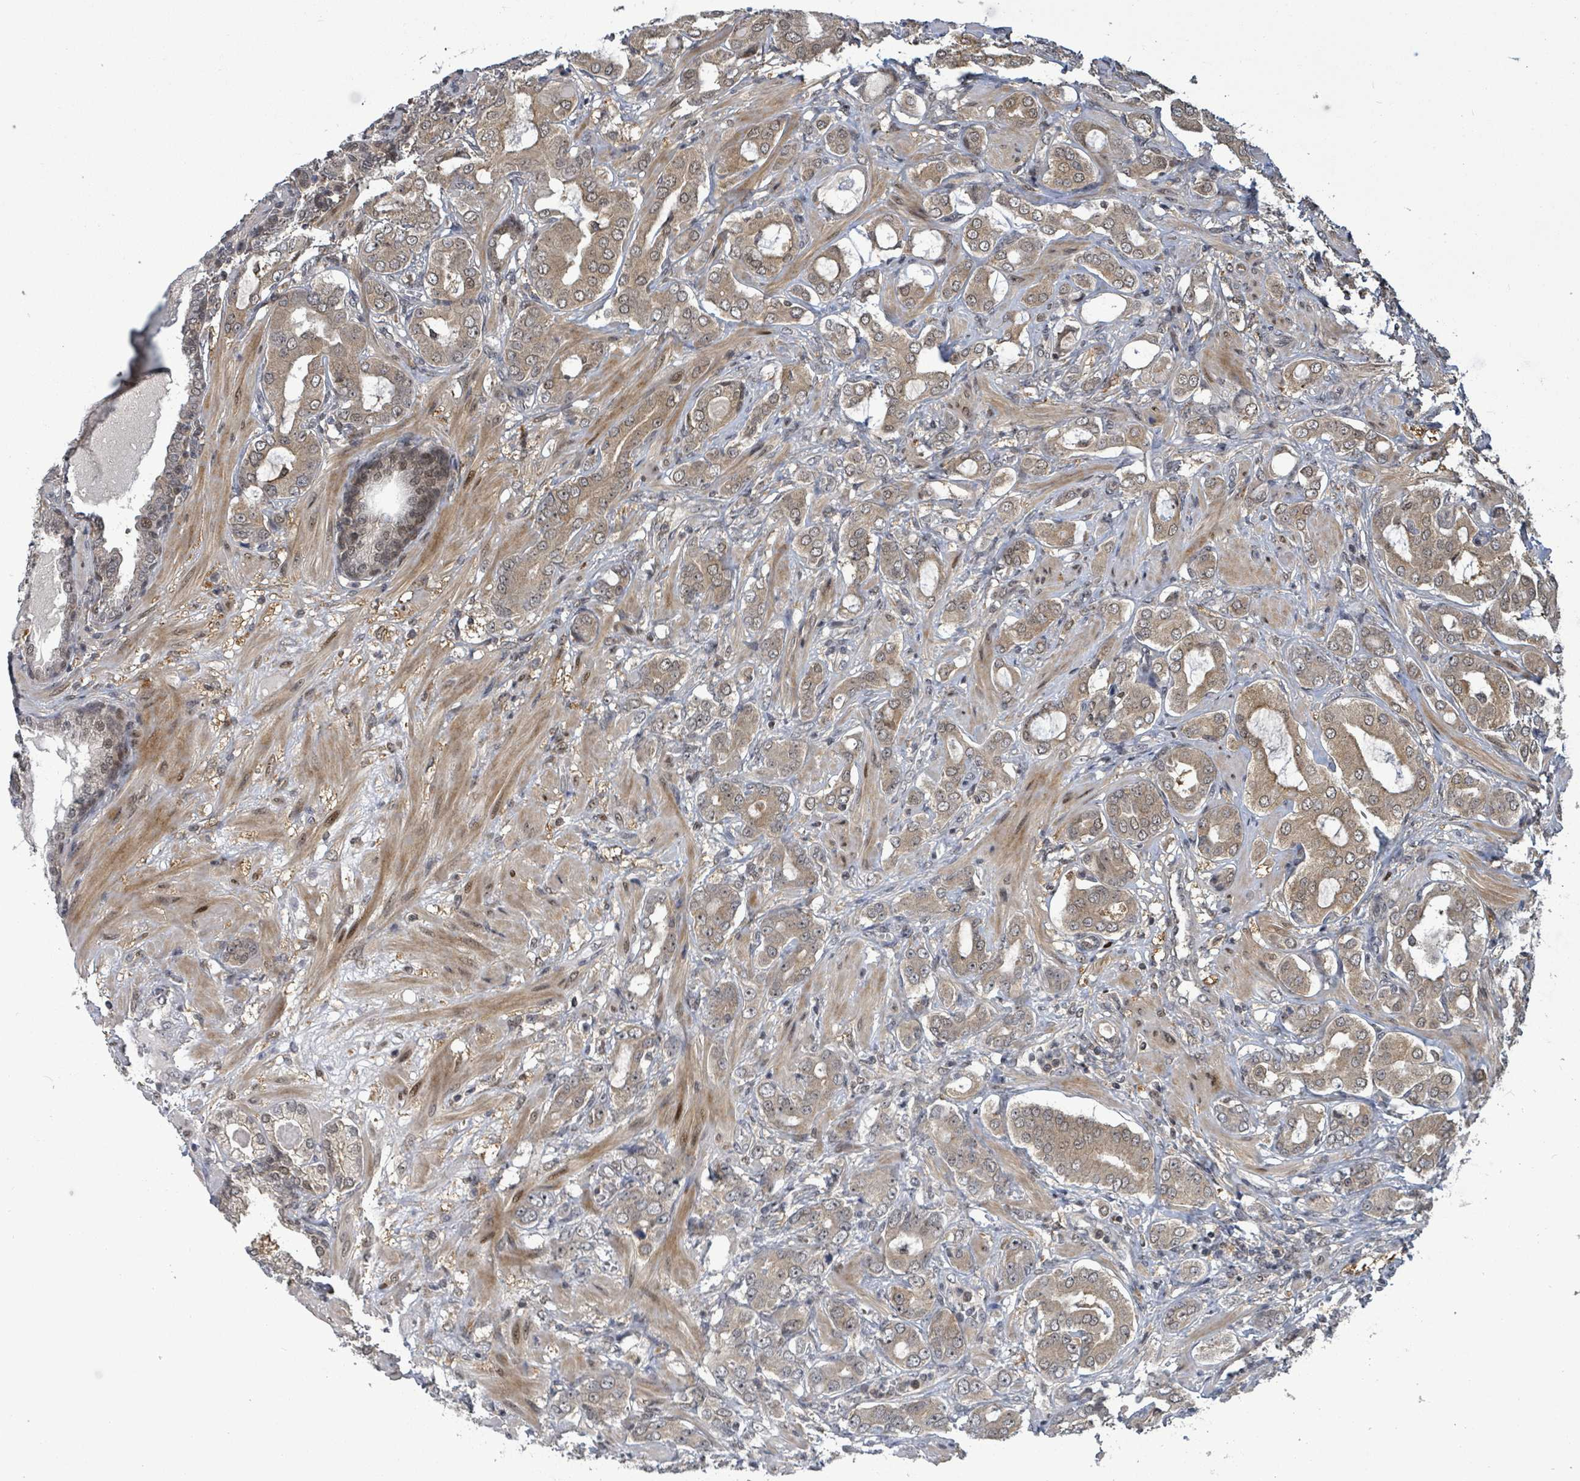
{"staining": {"intensity": "moderate", "quantity": ">75%", "location": "cytoplasmic/membranous,nuclear"}, "tissue": "prostate cancer", "cell_type": "Tumor cells", "image_type": "cancer", "snomed": [{"axis": "morphology", "description": "Adenocarcinoma, Low grade"}, {"axis": "topography", "description": "Prostate"}], "caption": "DAB immunohistochemical staining of adenocarcinoma (low-grade) (prostate) displays moderate cytoplasmic/membranous and nuclear protein expression in about >75% of tumor cells.", "gene": "FBXO6", "patient": {"sex": "male", "age": 57}}